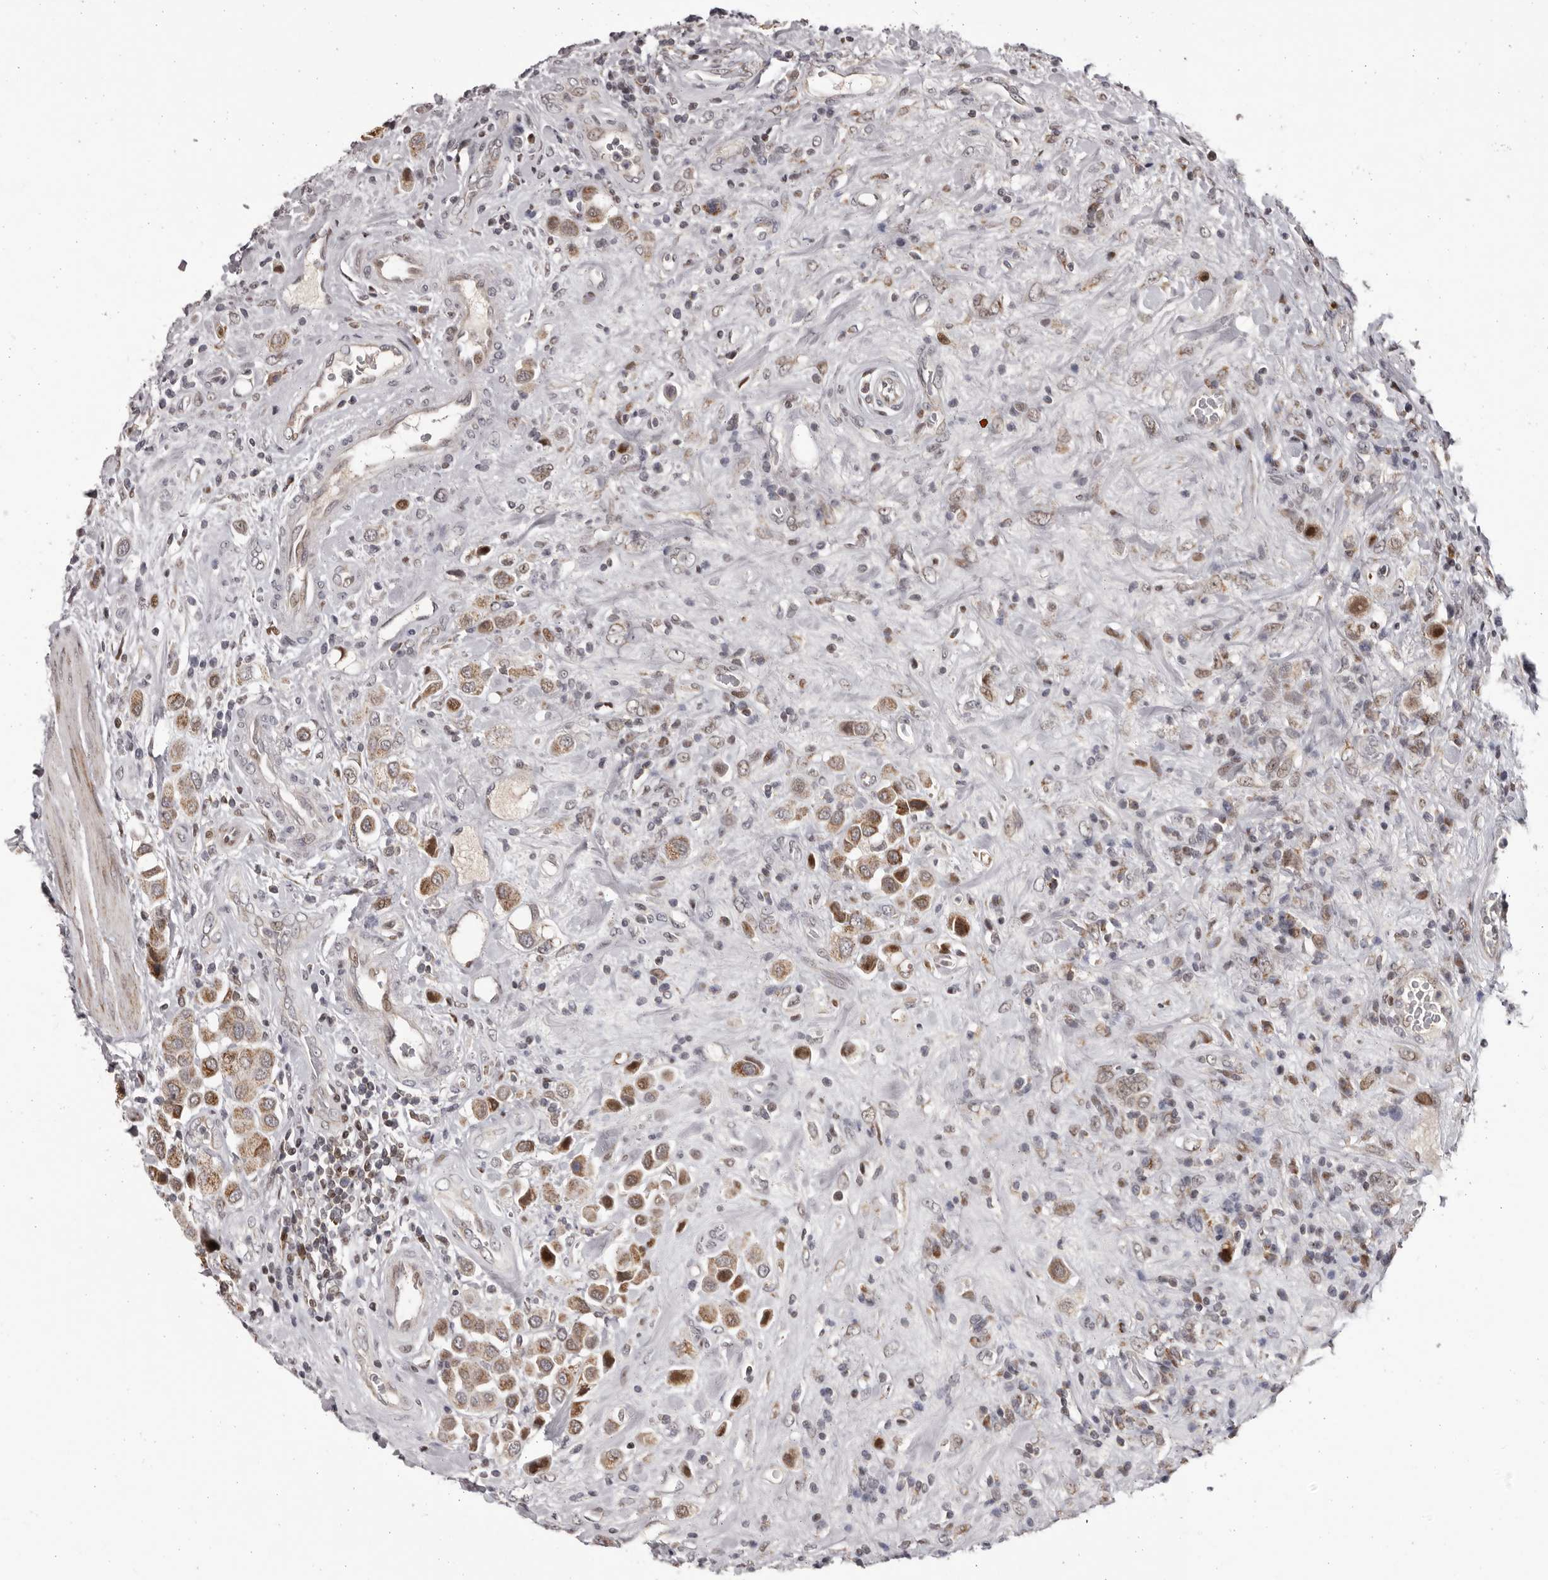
{"staining": {"intensity": "moderate", "quantity": ">75%", "location": "cytoplasmic/membranous"}, "tissue": "urothelial cancer", "cell_type": "Tumor cells", "image_type": "cancer", "snomed": [{"axis": "morphology", "description": "Urothelial carcinoma, High grade"}, {"axis": "topography", "description": "Urinary bladder"}], "caption": "Protein analysis of urothelial cancer tissue demonstrates moderate cytoplasmic/membranous expression in about >75% of tumor cells.", "gene": "C17orf99", "patient": {"sex": "male", "age": 50}}